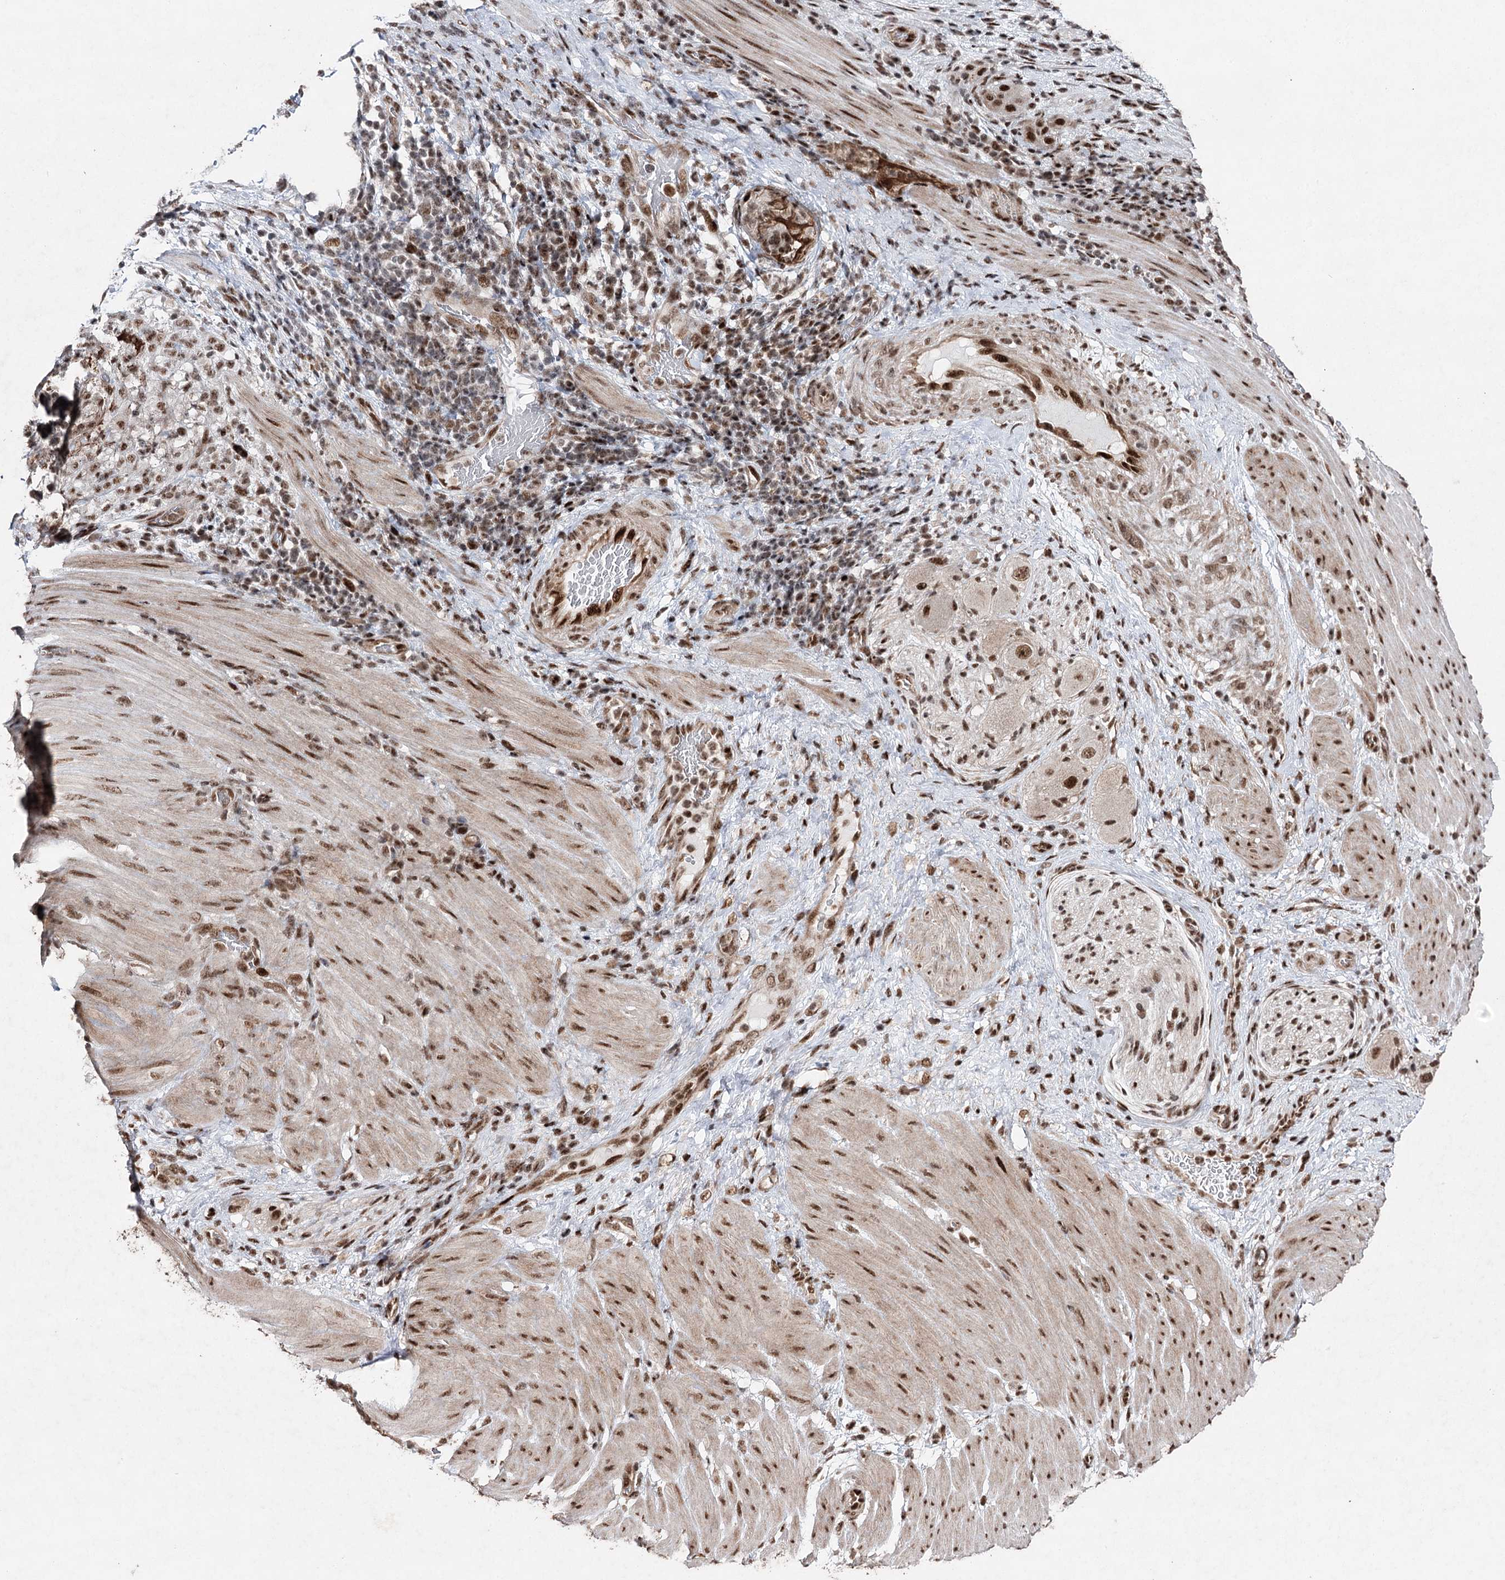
{"staining": {"intensity": "moderate", "quantity": ">75%", "location": "nuclear"}, "tissue": "stomach cancer", "cell_type": "Tumor cells", "image_type": "cancer", "snomed": [{"axis": "morphology", "description": "Adenocarcinoma, NOS"}, {"axis": "topography", "description": "Stomach"}], "caption": "Protein analysis of stomach adenocarcinoma tissue exhibits moderate nuclear positivity in approximately >75% of tumor cells.", "gene": "PDCD4", "patient": {"sex": "male", "age": 48}}